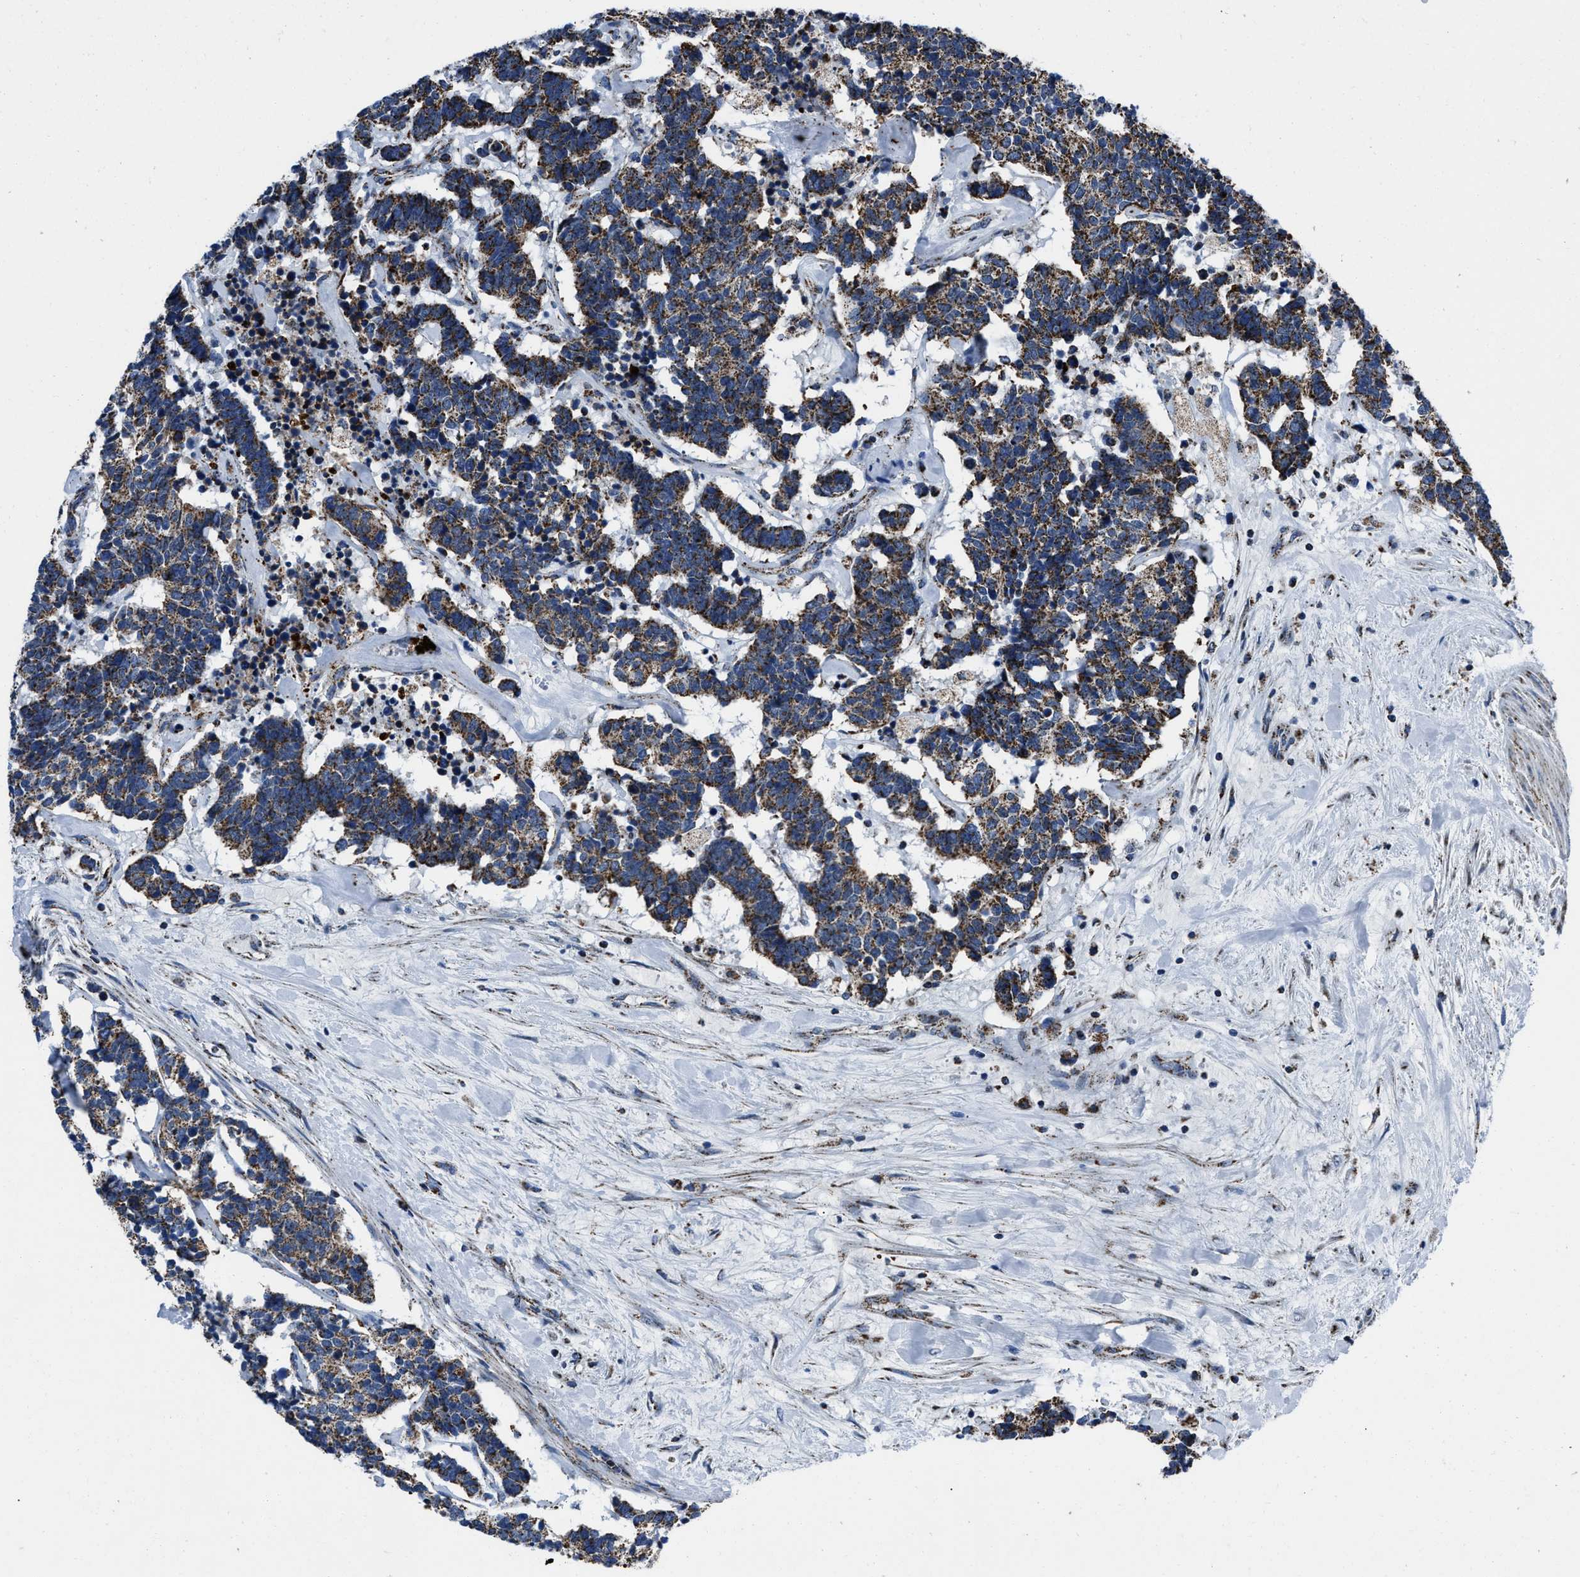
{"staining": {"intensity": "strong", "quantity": ">75%", "location": "cytoplasmic/membranous"}, "tissue": "carcinoid", "cell_type": "Tumor cells", "image_type": "cancer", "snomed": [{"axis": "morphology", "description": "Carcinoma, NOS"}, {"axis": "morphology", "description": "Carcinoid, malignant, NOS"}, {"axis": "topography", "description": "Urinary bladder"}], "caption": "A brown stain labels strong cytoplasmic/membranous positivity of a protein in human carcinoma tumor cells.", "gene": "NSD3", "patient": {"sex": "male", "age": 57}}